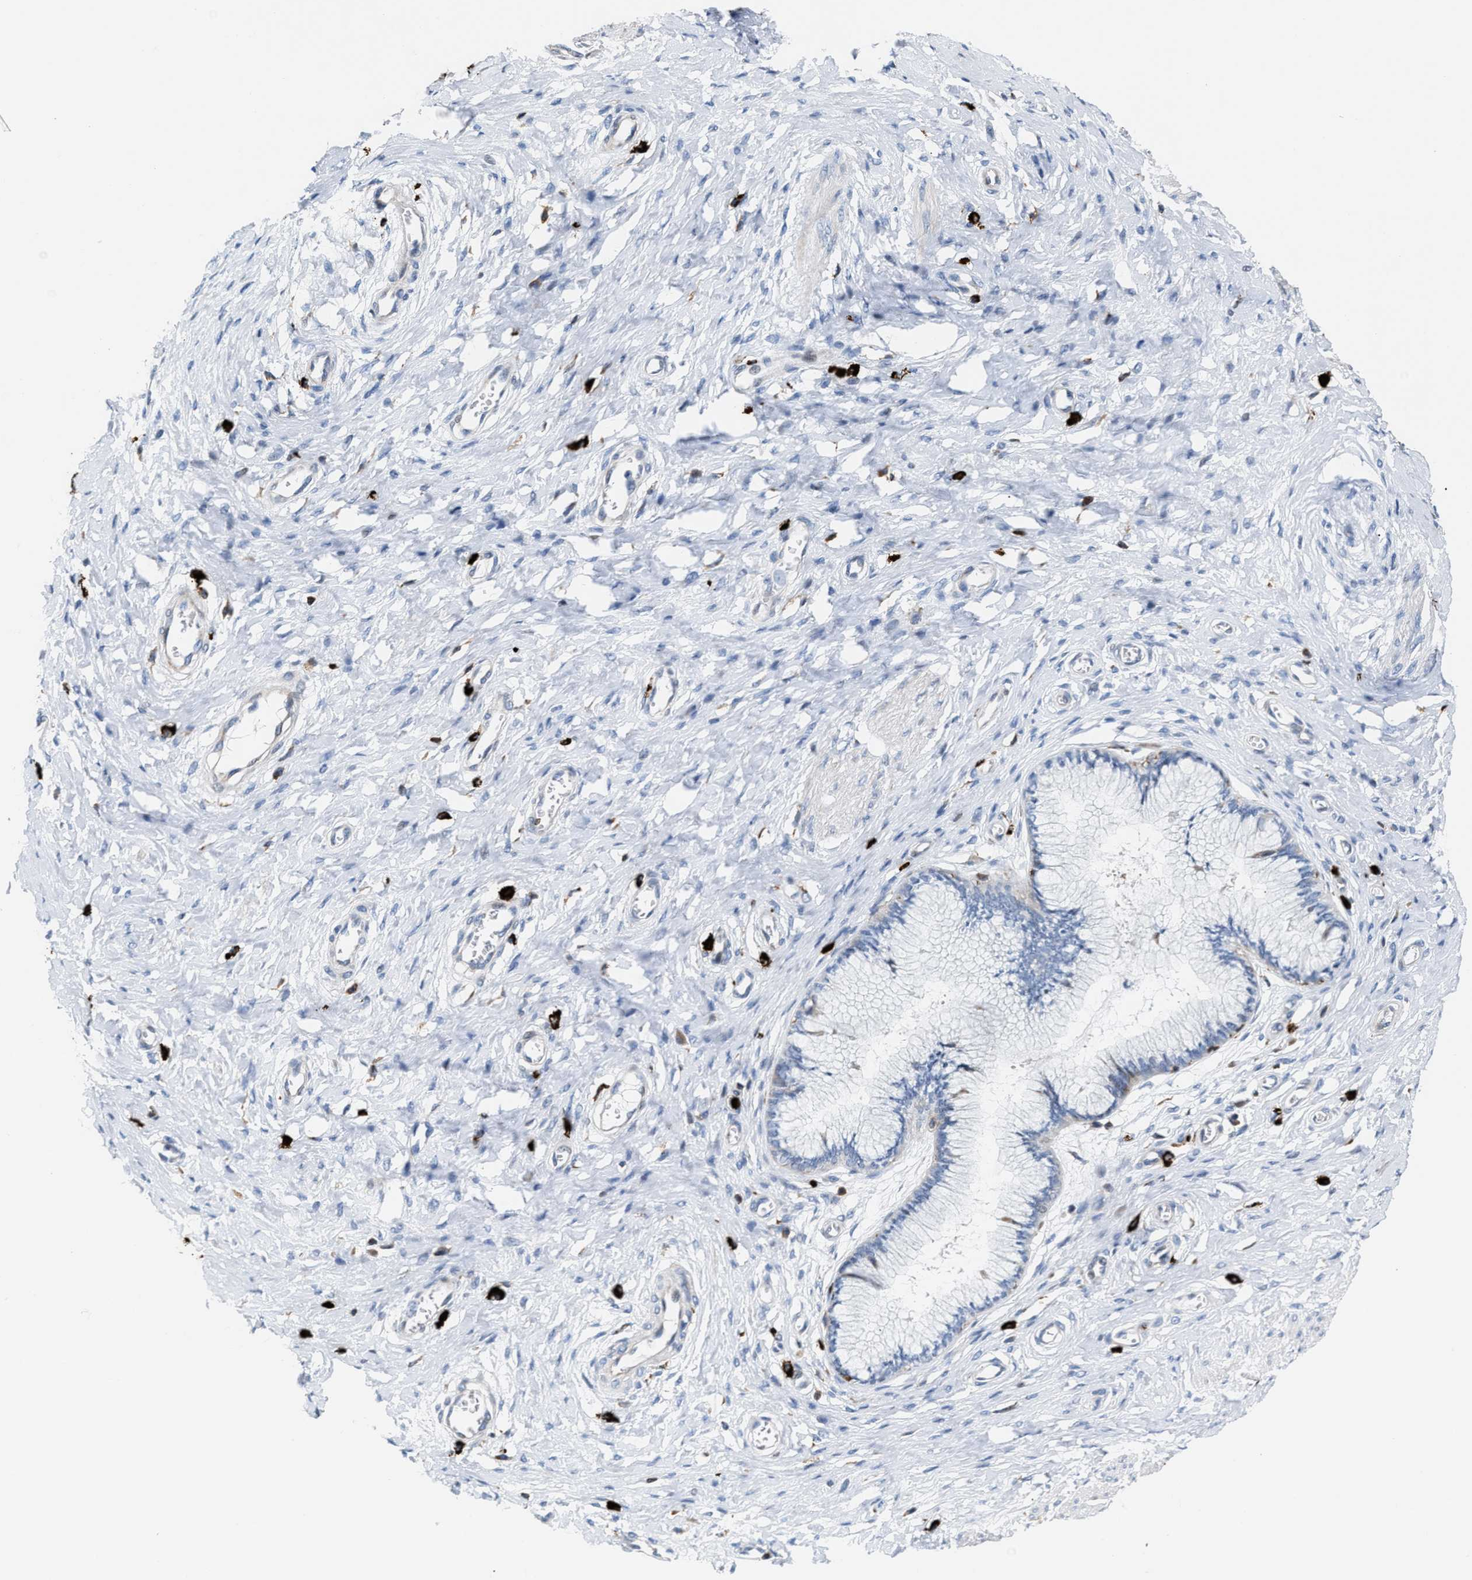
{"staining": {"intensity": "negative", "quantity": "none", "location": "none"}, "tissue": "cervix", "cell_type": "Glandular cells", "image_type": "normal", "snomed": [{"axis": "morphology", "description": "Normal tissue, NOS"}, {"axis": "topography", "description": "Cervix"}], "caption": "A micrograph of human cervix is negative for staining in glandular cells. Brightfield microscopy of IHC stained with DAB (3,3'-diaminobenzidine) (brown) and hematoxylin (blue), captured at high magnification.", "gene": "ATP9A", "patient": {"sex": "female", "age": 55}}